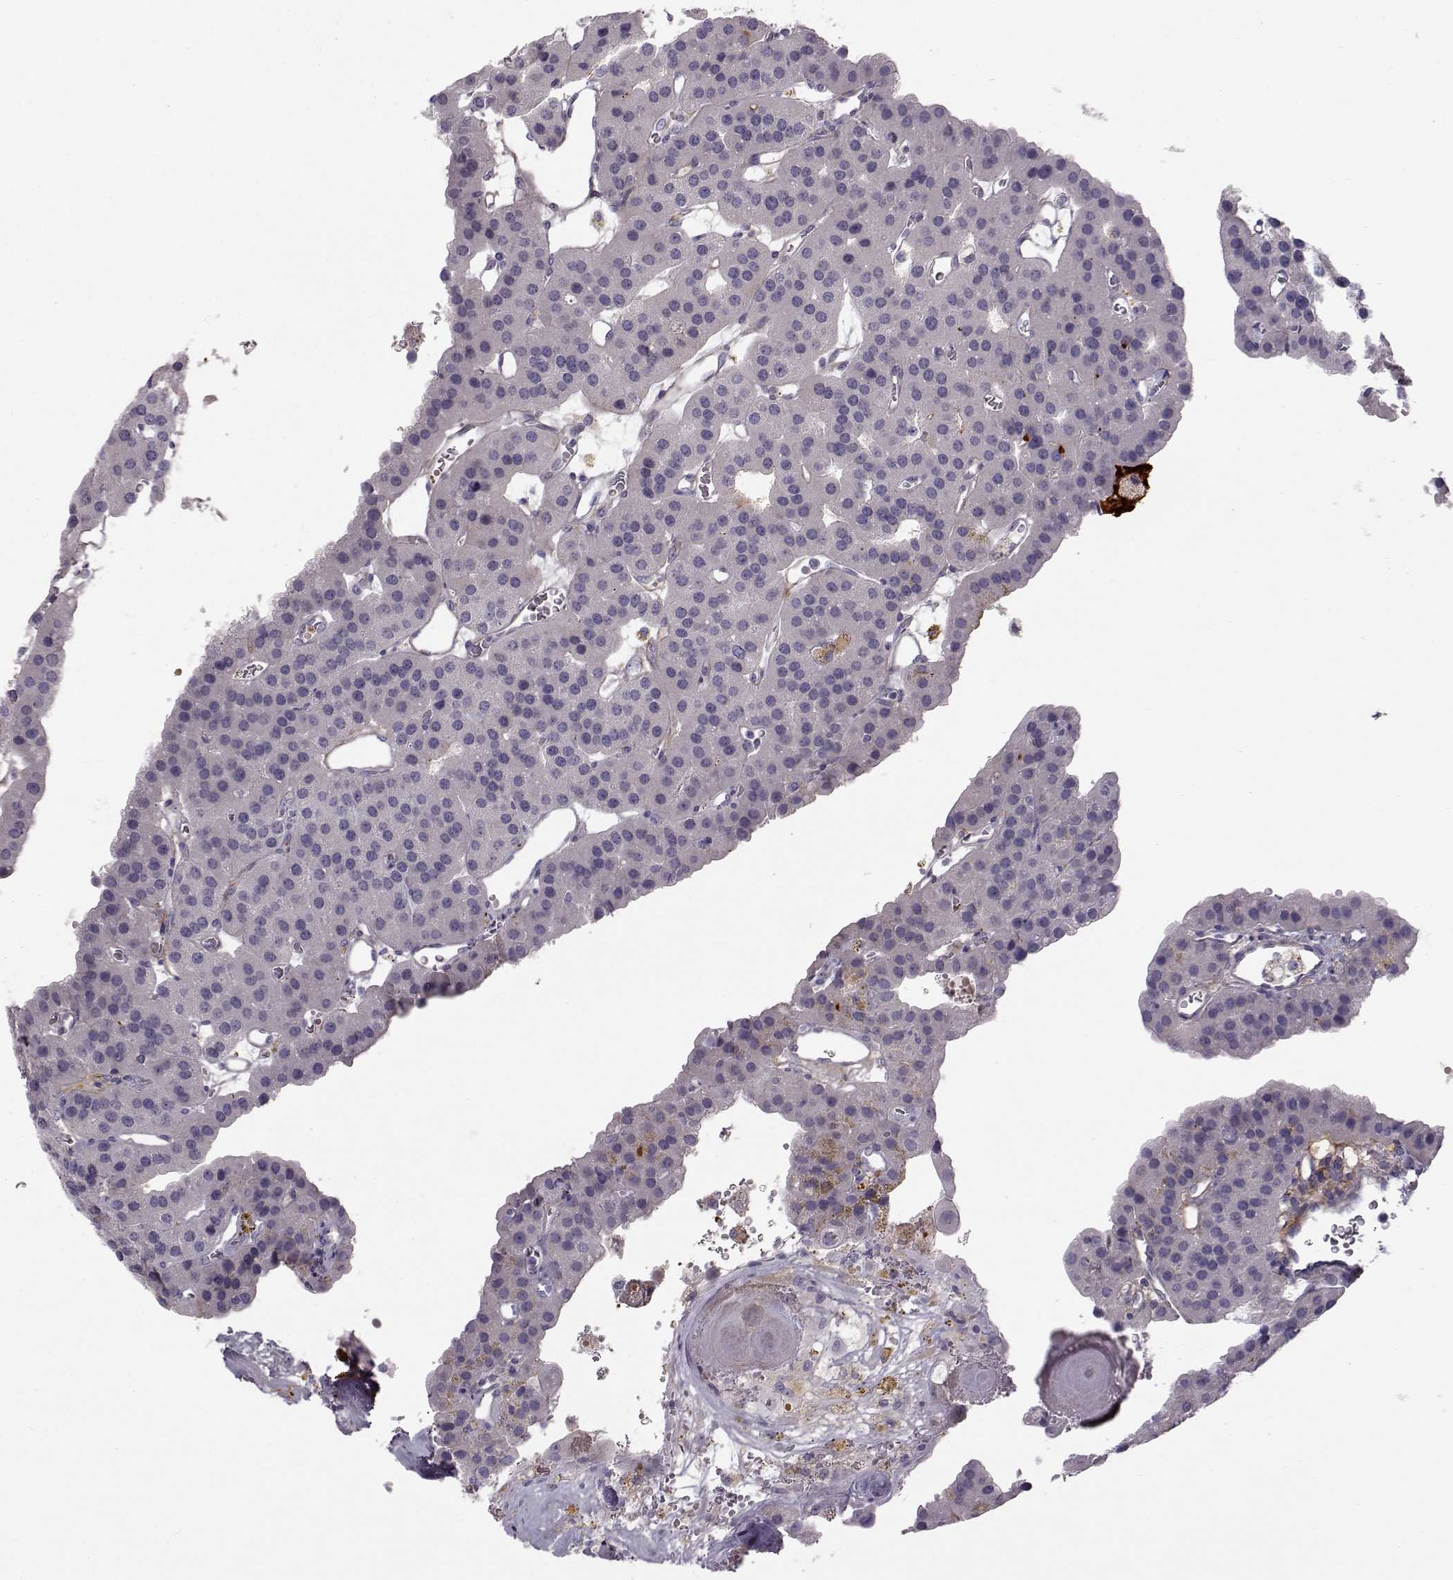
{"staining": {"intensity": "negative", "quantity": "none", "location": "none"}, "tissue": "parathyroid gland", "cell_type": "Glandular cells", "image_type": "normal", "snomed": [{"axis": "morphology", "description": "Normal tissue, NOS"}, {"axis": "morphology", "description": "Adenoma, NOS"}, {"axis": "topography", "description": "Parathyroid gland"}], "caption": "IHC histopathology image of normal human parathyroid gland stained for a protein (brown), which displays no expression in glandular cells.", "gene": "PABPC1L2A", "patient": {"sex": "female", "age": 86}}